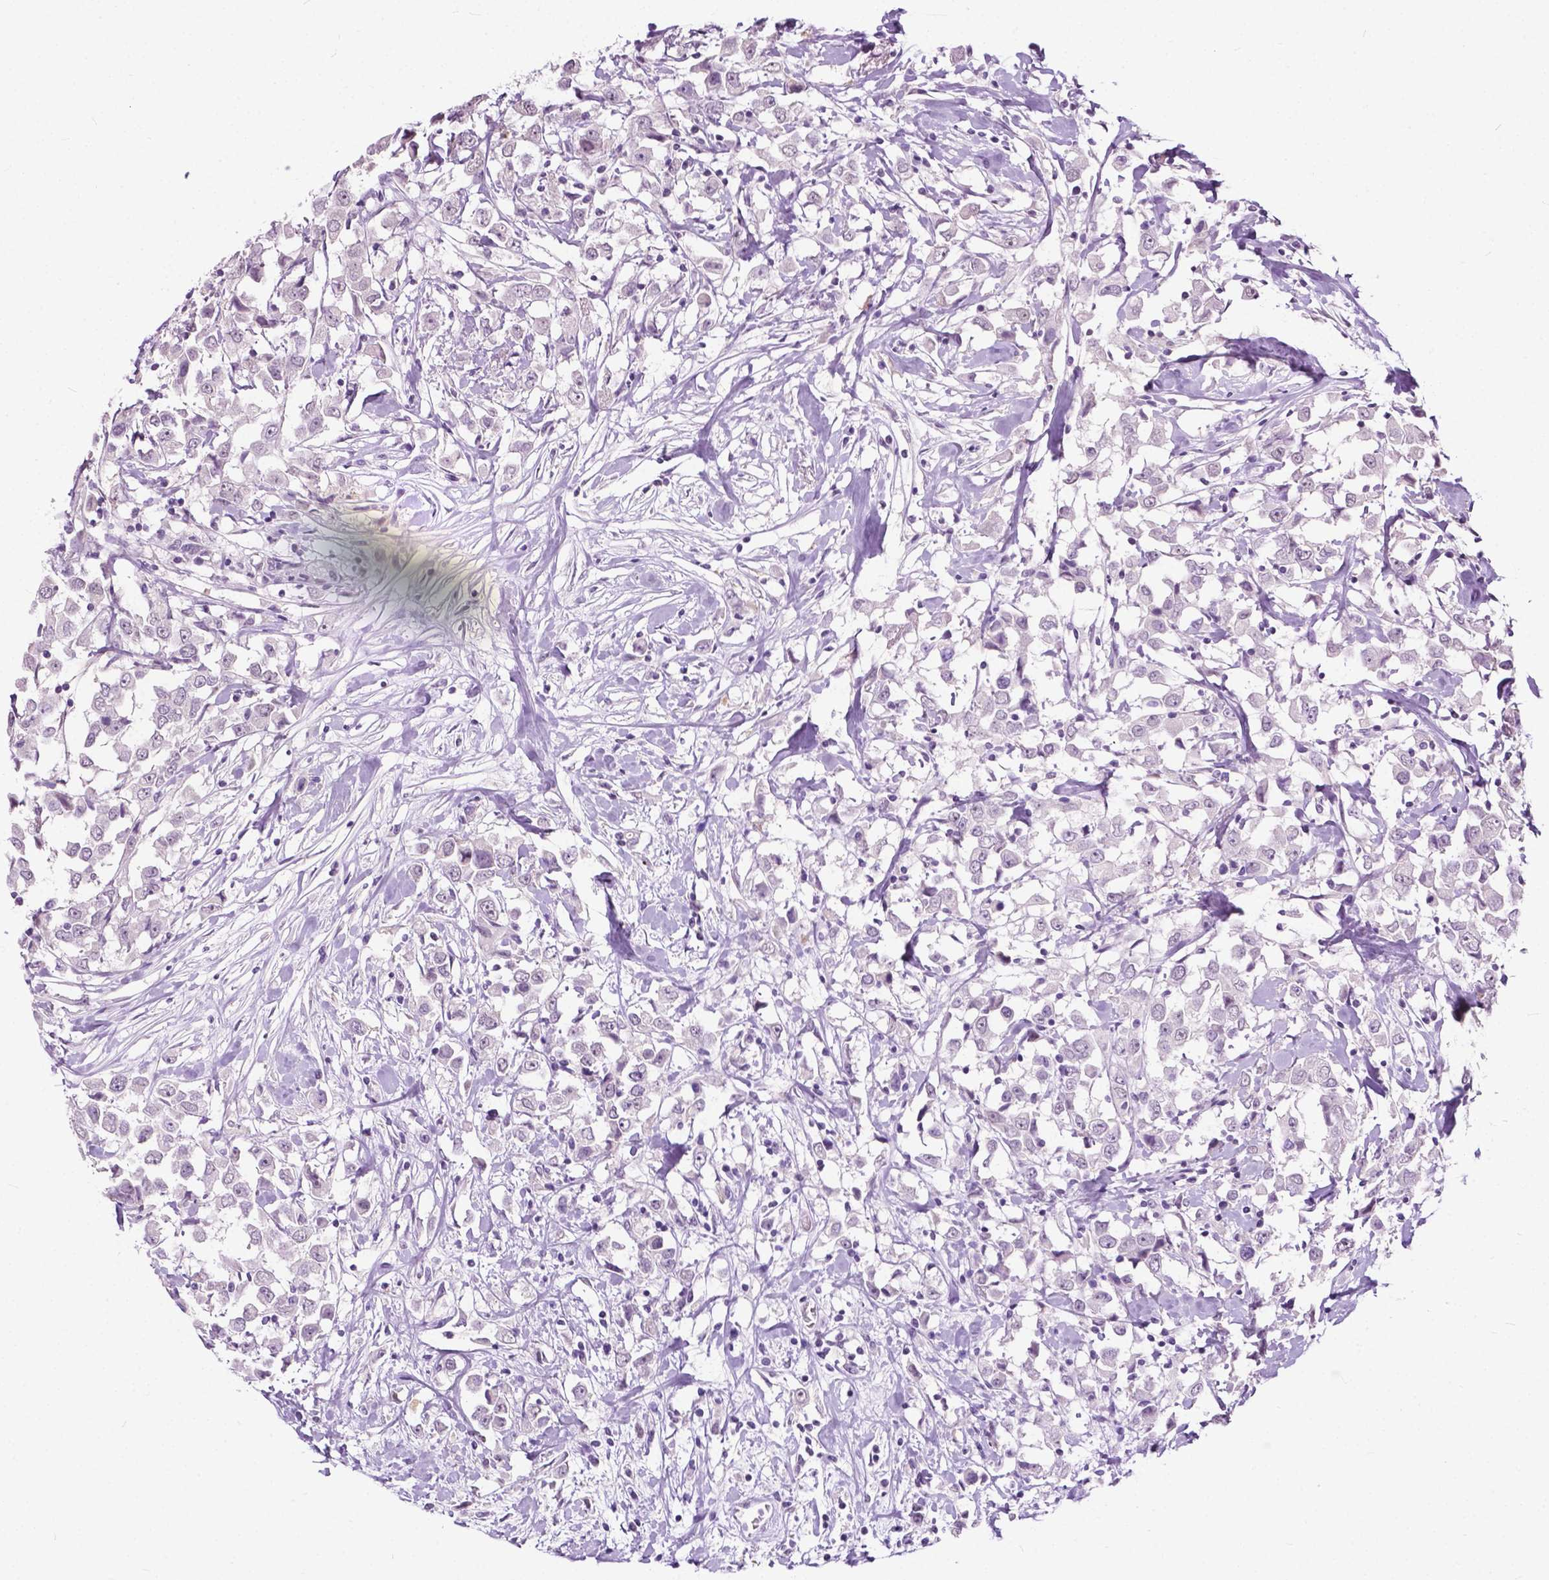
{"staining": {"intensity": "negative", "quantity": "none", "location": "none"}, "tissue": "breast cancer", "cell_type": "Tumor cells", "image_type": "cancer", "snomed": [{"axis": "morphology", "description": "Duct carcinoma"}, {"axis": "topography", "description": "Breast"}], "caption": "Immunohistochemical staining of breast cancer (intraductal carcinoma) displays no significant expression in tumor cells.", "gene": "GPR37L1", "patient": {"sex": "female", "age": 61}}